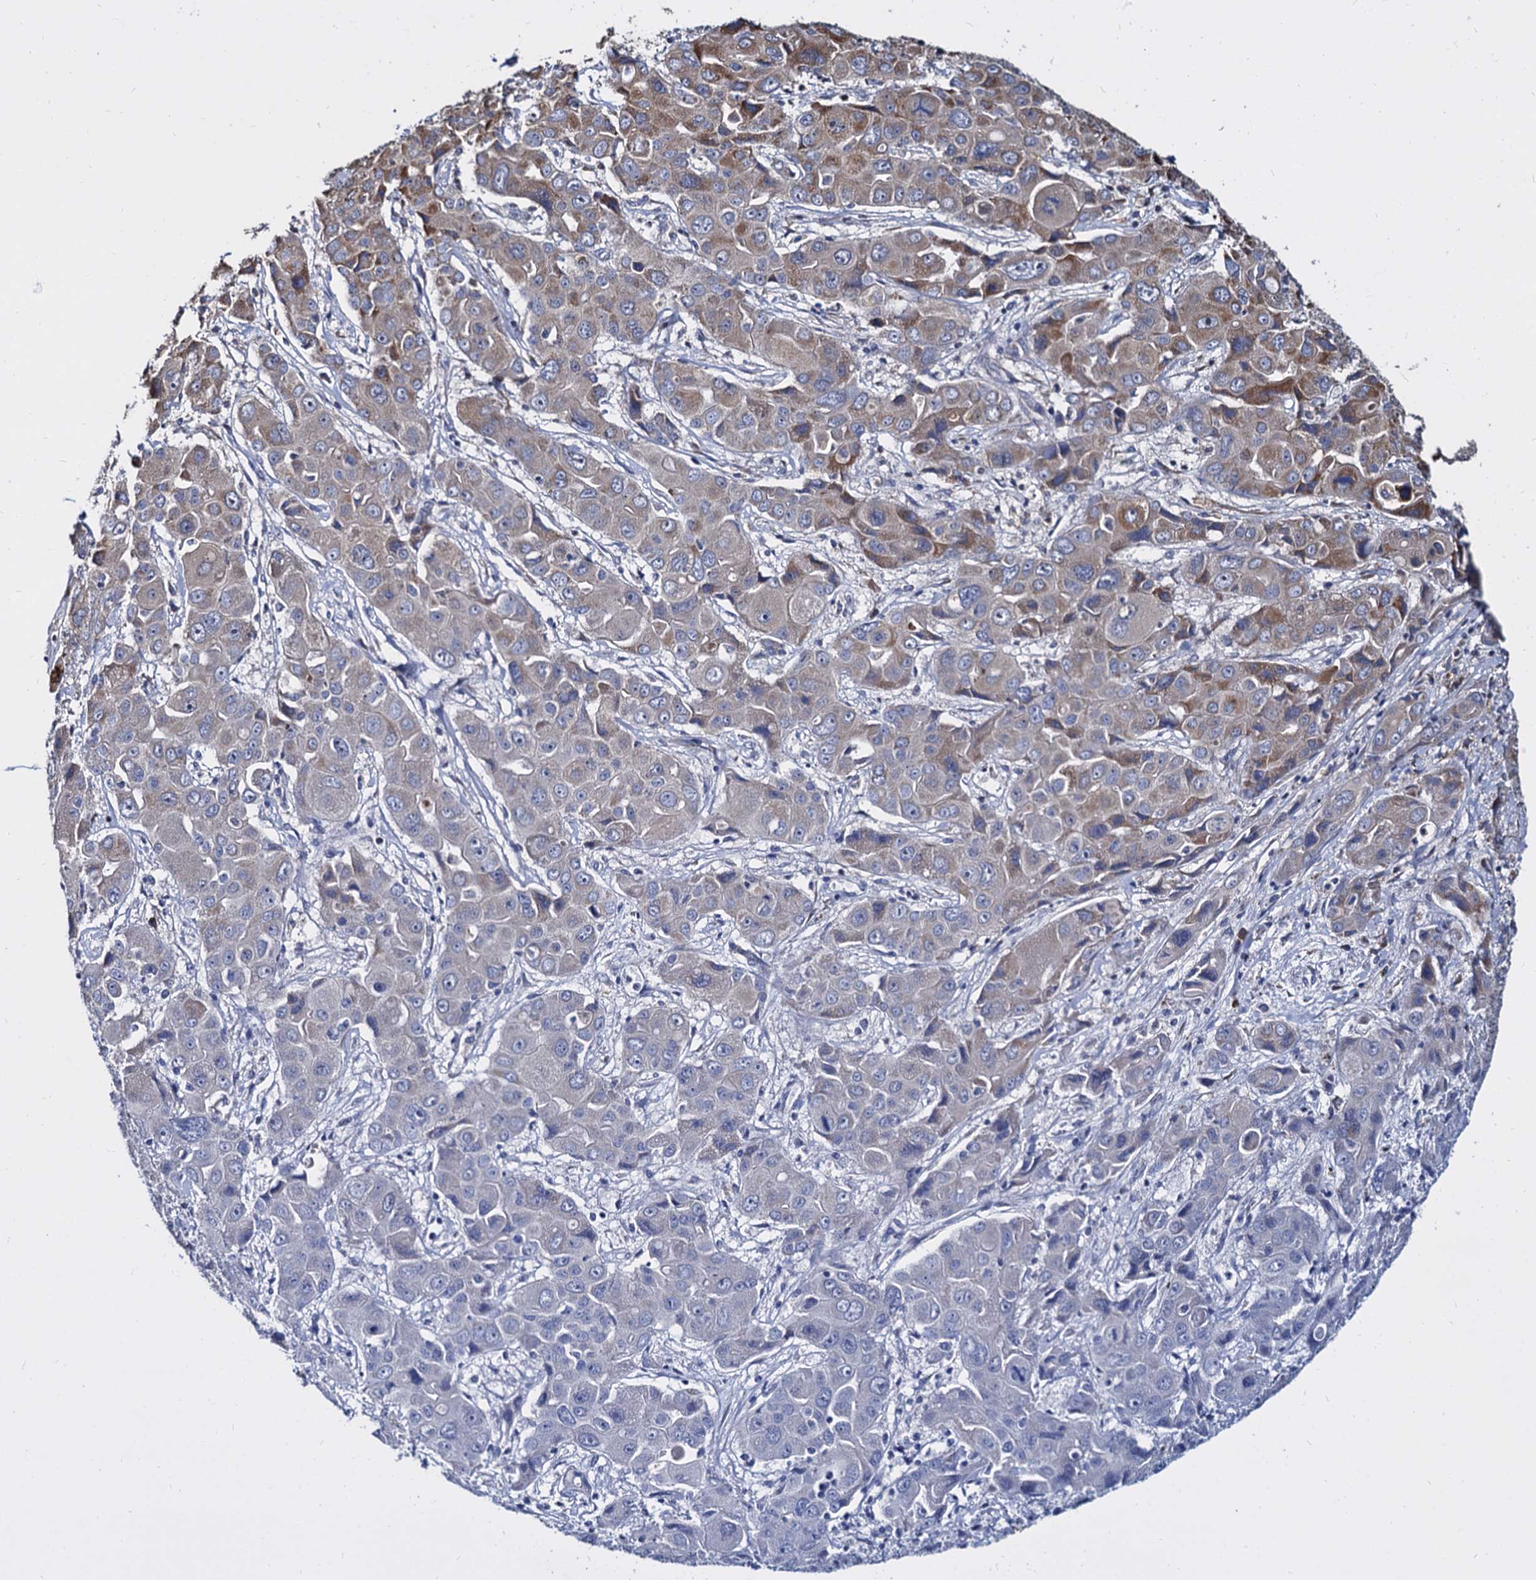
{"staining": {"intensity": "moderate", "quantity": "<25%", "location": "cytoplasmic/membranous"}, "tissue": "liver cancer", "cell_type": "Tumor cells", "image_type": "cancer", "snomed": [{"axis": "morphology", "description": "Cholangiocarcinoma"}, {"axis": "topography", "description": "Liver"}], "caption": "A brown stain shows moderate cytoplasmic/membranous positivity of a protein in human liver cholangiocarcinoma tumor cells.", "gene": "WWC3", "patient": {"sex": "male", "age": 67}}